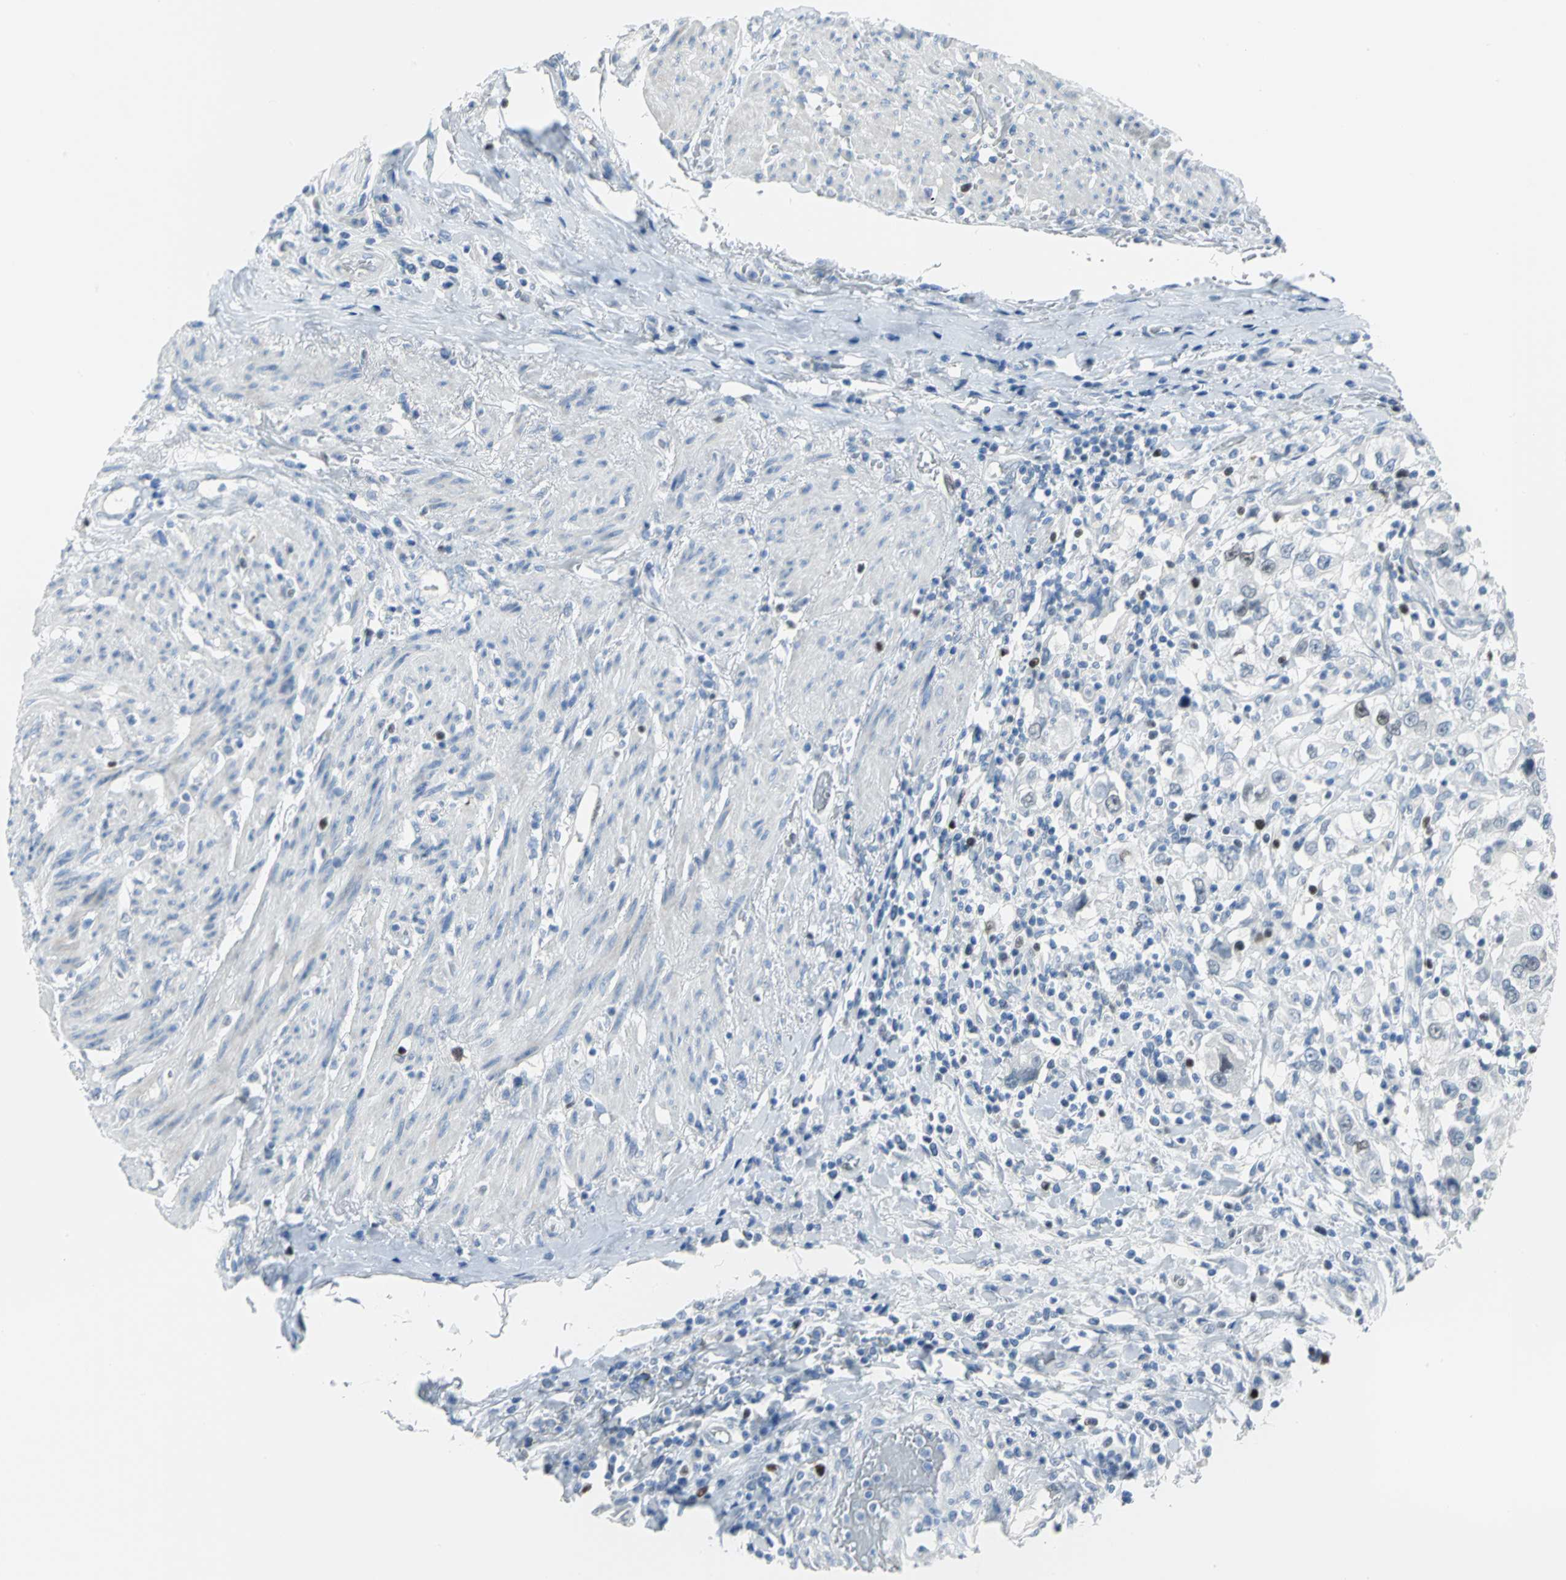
{"staining": {"intensity": "negative", "quantity": "none", "location": "none"}, "tissue": "urothelial cancer", "cell_type": "Tumor cells", "image_type": "cancer", "snomed": [{"axis": "morphology", "description": "Urothelial carcinoma, High grade"}, {"axis": "topography", "description": "Urinary bladder"}], "caption": "High magnification brightfield microscopy of urothelial cancer stained with DAB (3,3'-diaminobenzidine) (brown) and counterstained with hematoxylin (blue): tumor cells show no significant expression.", "gene": "MCM3", "patient": {"sex": "female", "age": 80}}